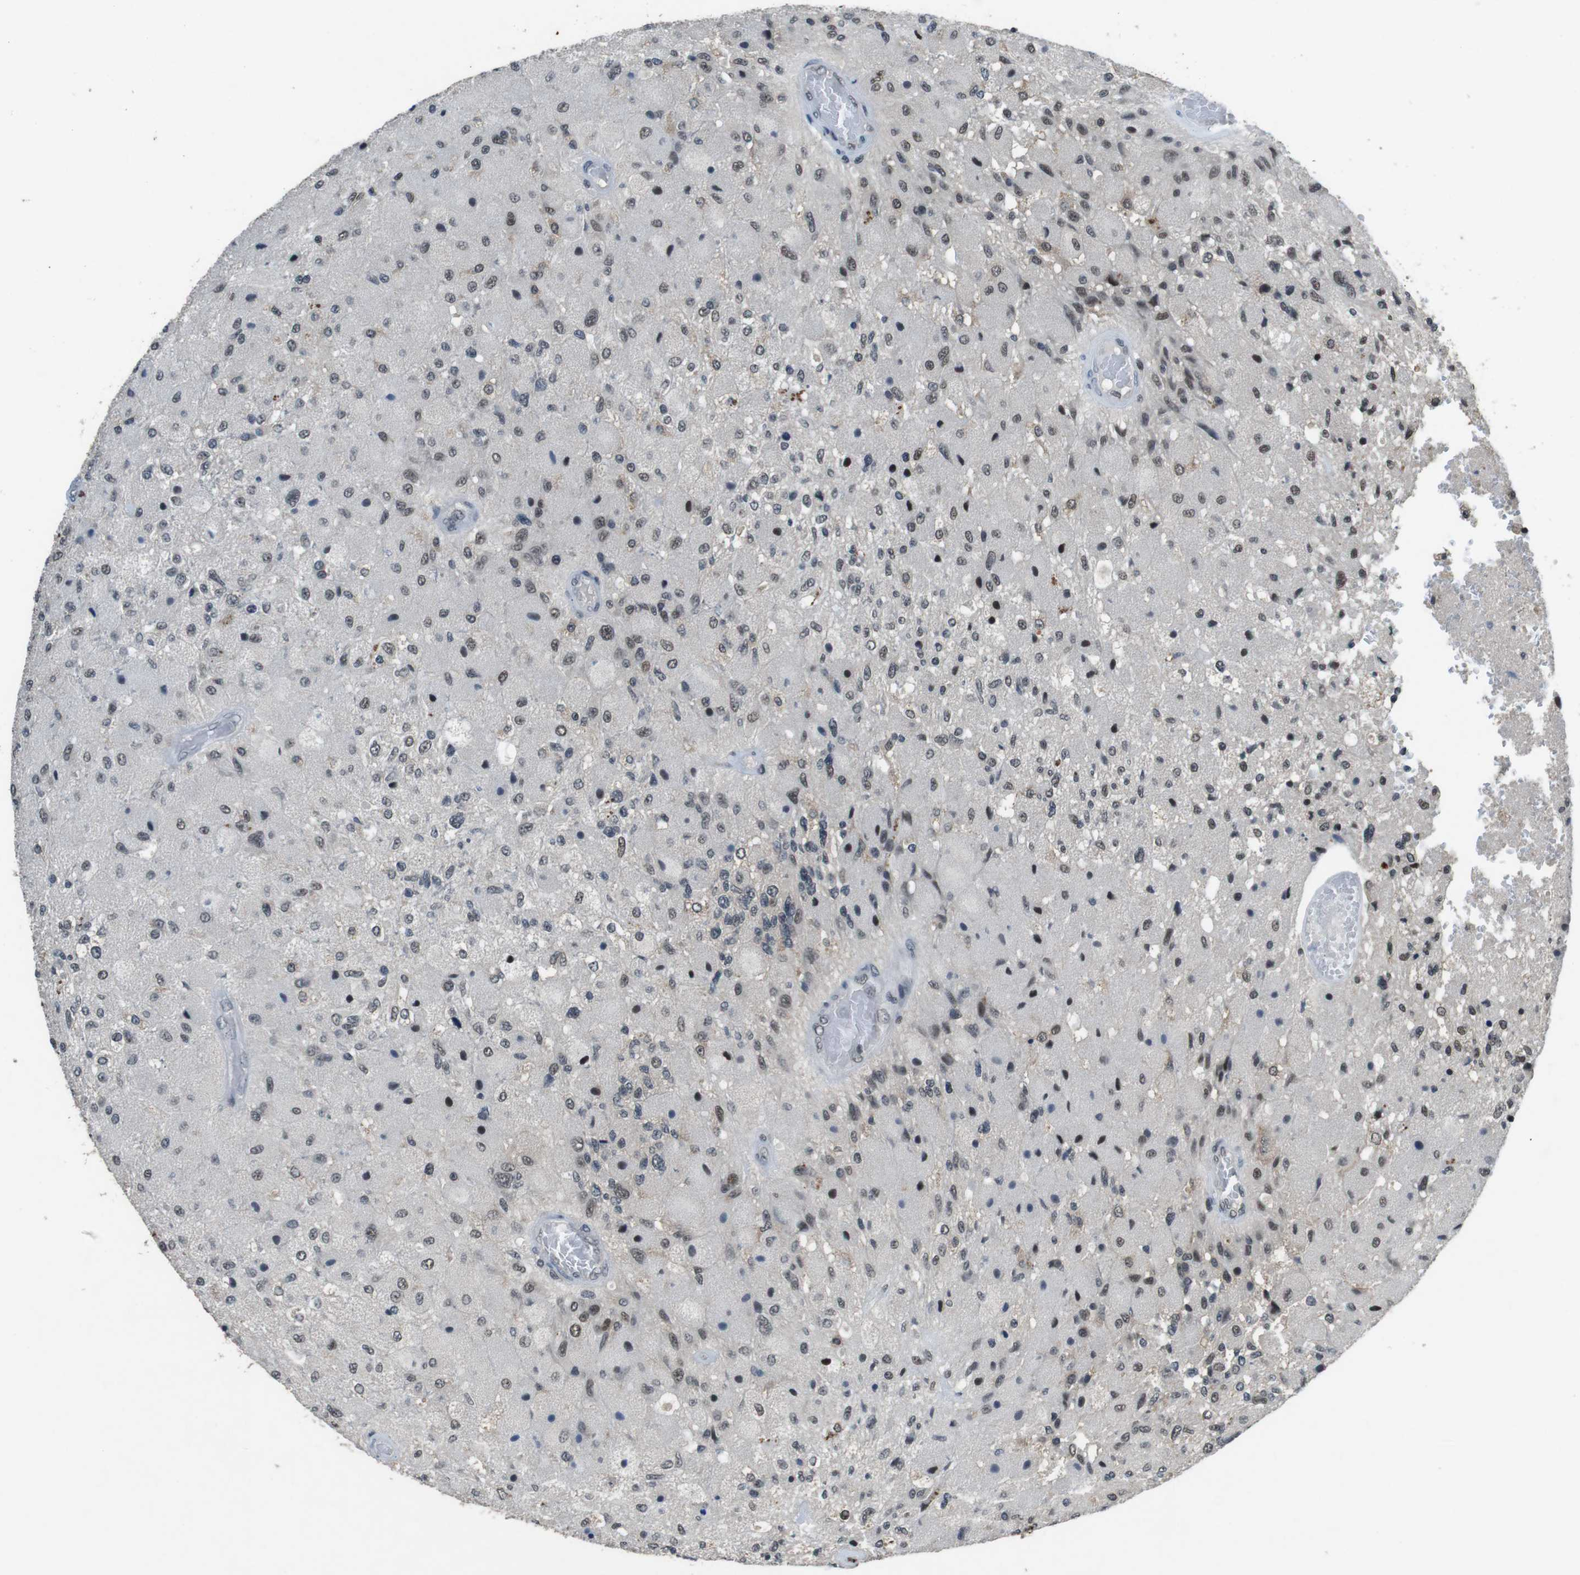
{"staining": {"intensity": "weak", "quantity": "25%-75%", "location": "nuclear"}, "tissue": "glioma", "cell_type": "Tumor cells", "image_type": "cancer", "snomed": [{"axis": "morphology", "description": "Normal tissue, NOS"}, {"axis": "morphology", "description": "Glioma, malignant, High grade"}, {"axis": "topography", "description": "Cerebral cortex"}], "caption": "Immunohistochemical staining of glioma reveals low levels of weak nuclear protein expression in about 25%-75% of tumor cells. The staining was performed using DAB (3,3'-diaminobenzidine), with brown indicating positive protein expression. Nuclei are stained blue with hematoxylin.", "gene": "USP7", "patient": {"sex": "male", "age": 77}}